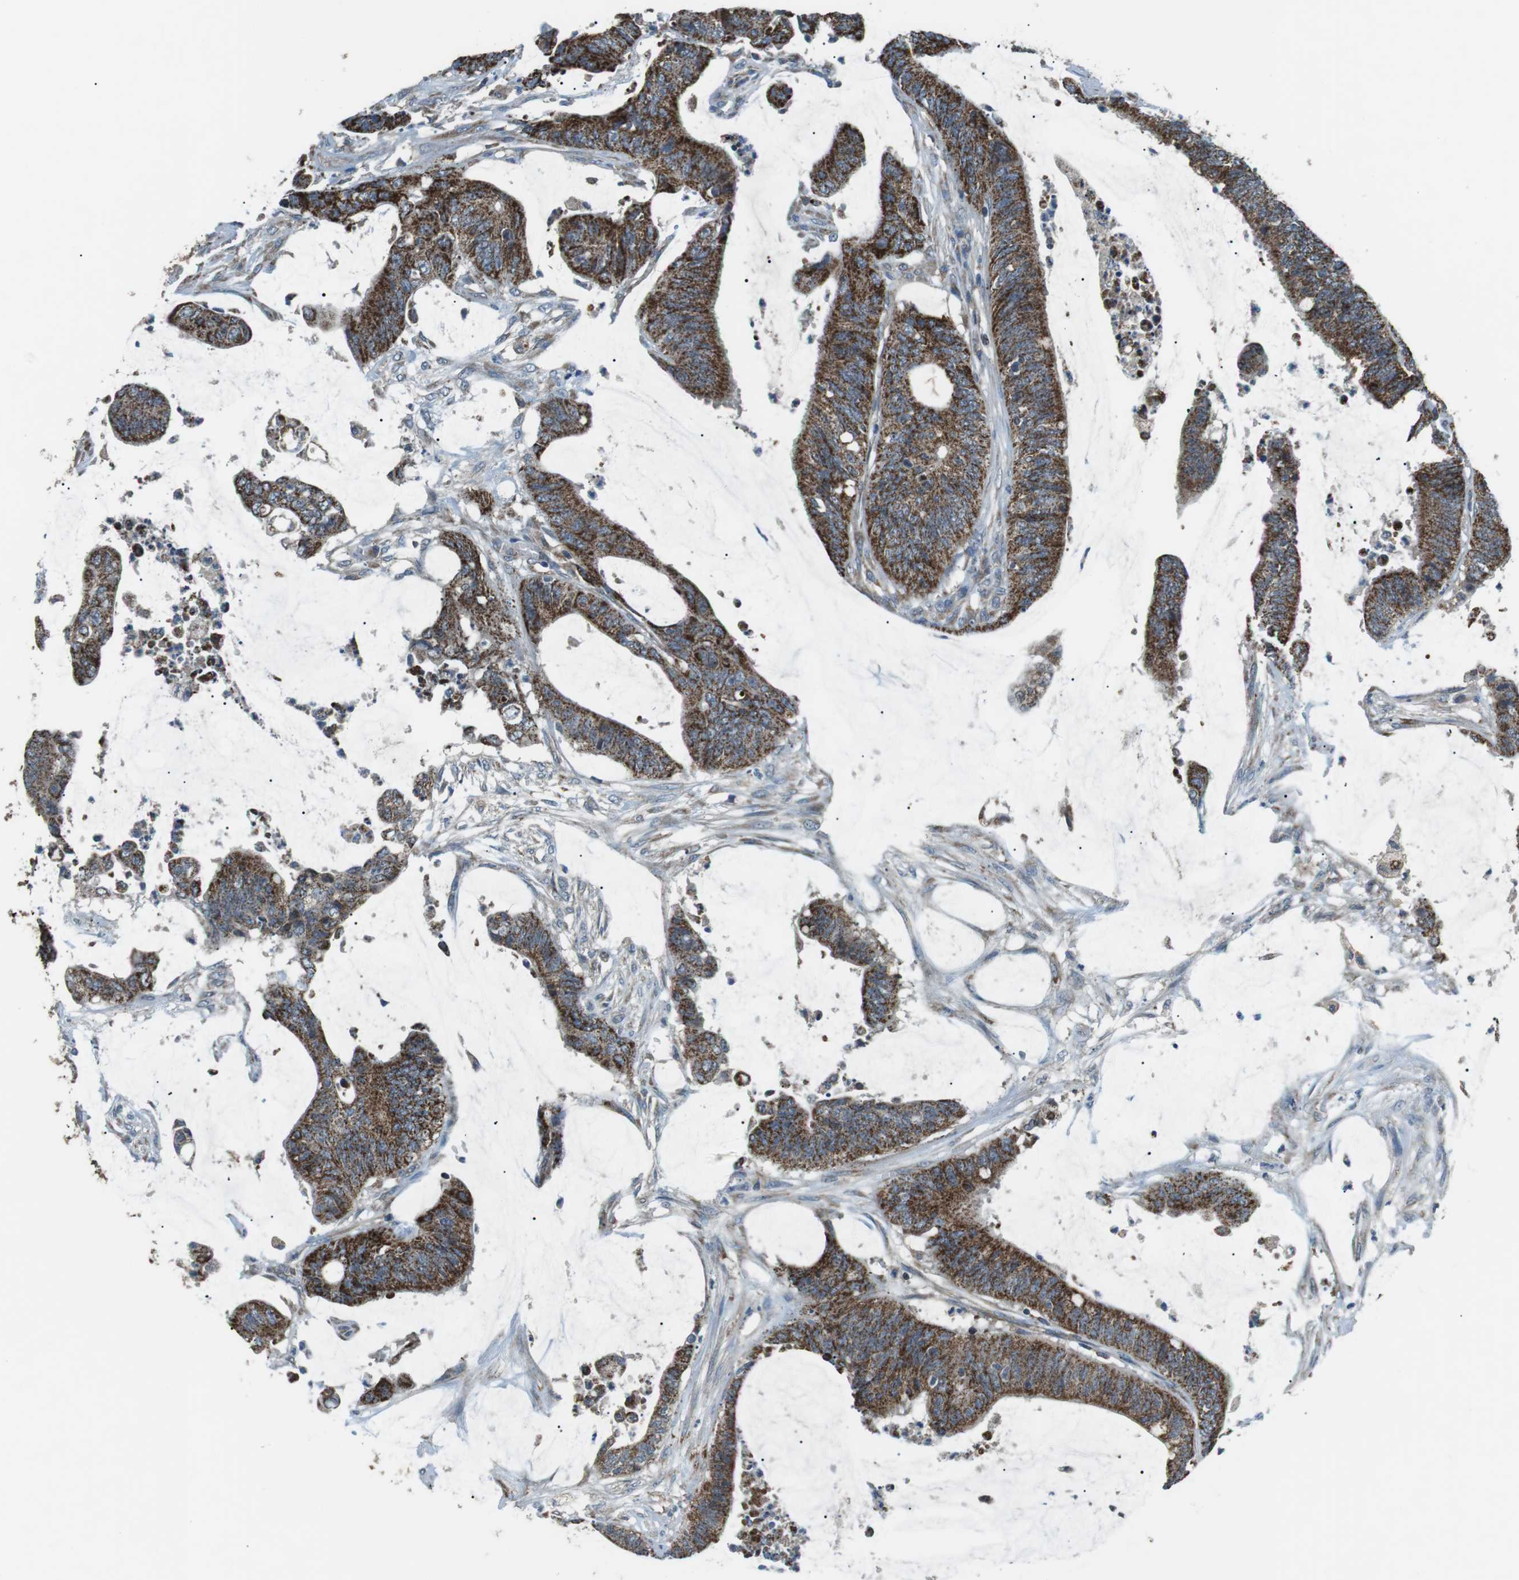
{"staining": {"intensity": "strong", "quantity": ">75%", "location": "cytoplasmic/membranous"}, "tissue": "colorectal cancer", "cell_type": "Tumor cells", "image_type": "cancer", "snomed": [{"axis": "morphology", "description": "Adenocarcinoma, NOS"}, {"axis": "topography", "description": "Rectum"}], "caption": "This photomicrograph shows immunohistochemistry staining of human colorectal adenocarcinoma, with high strong cytoplasmic/membranous staining in approximately >75% of tumor cells.", "gene": "BACE1", "patient": {"sex": "female", "age": 66}}